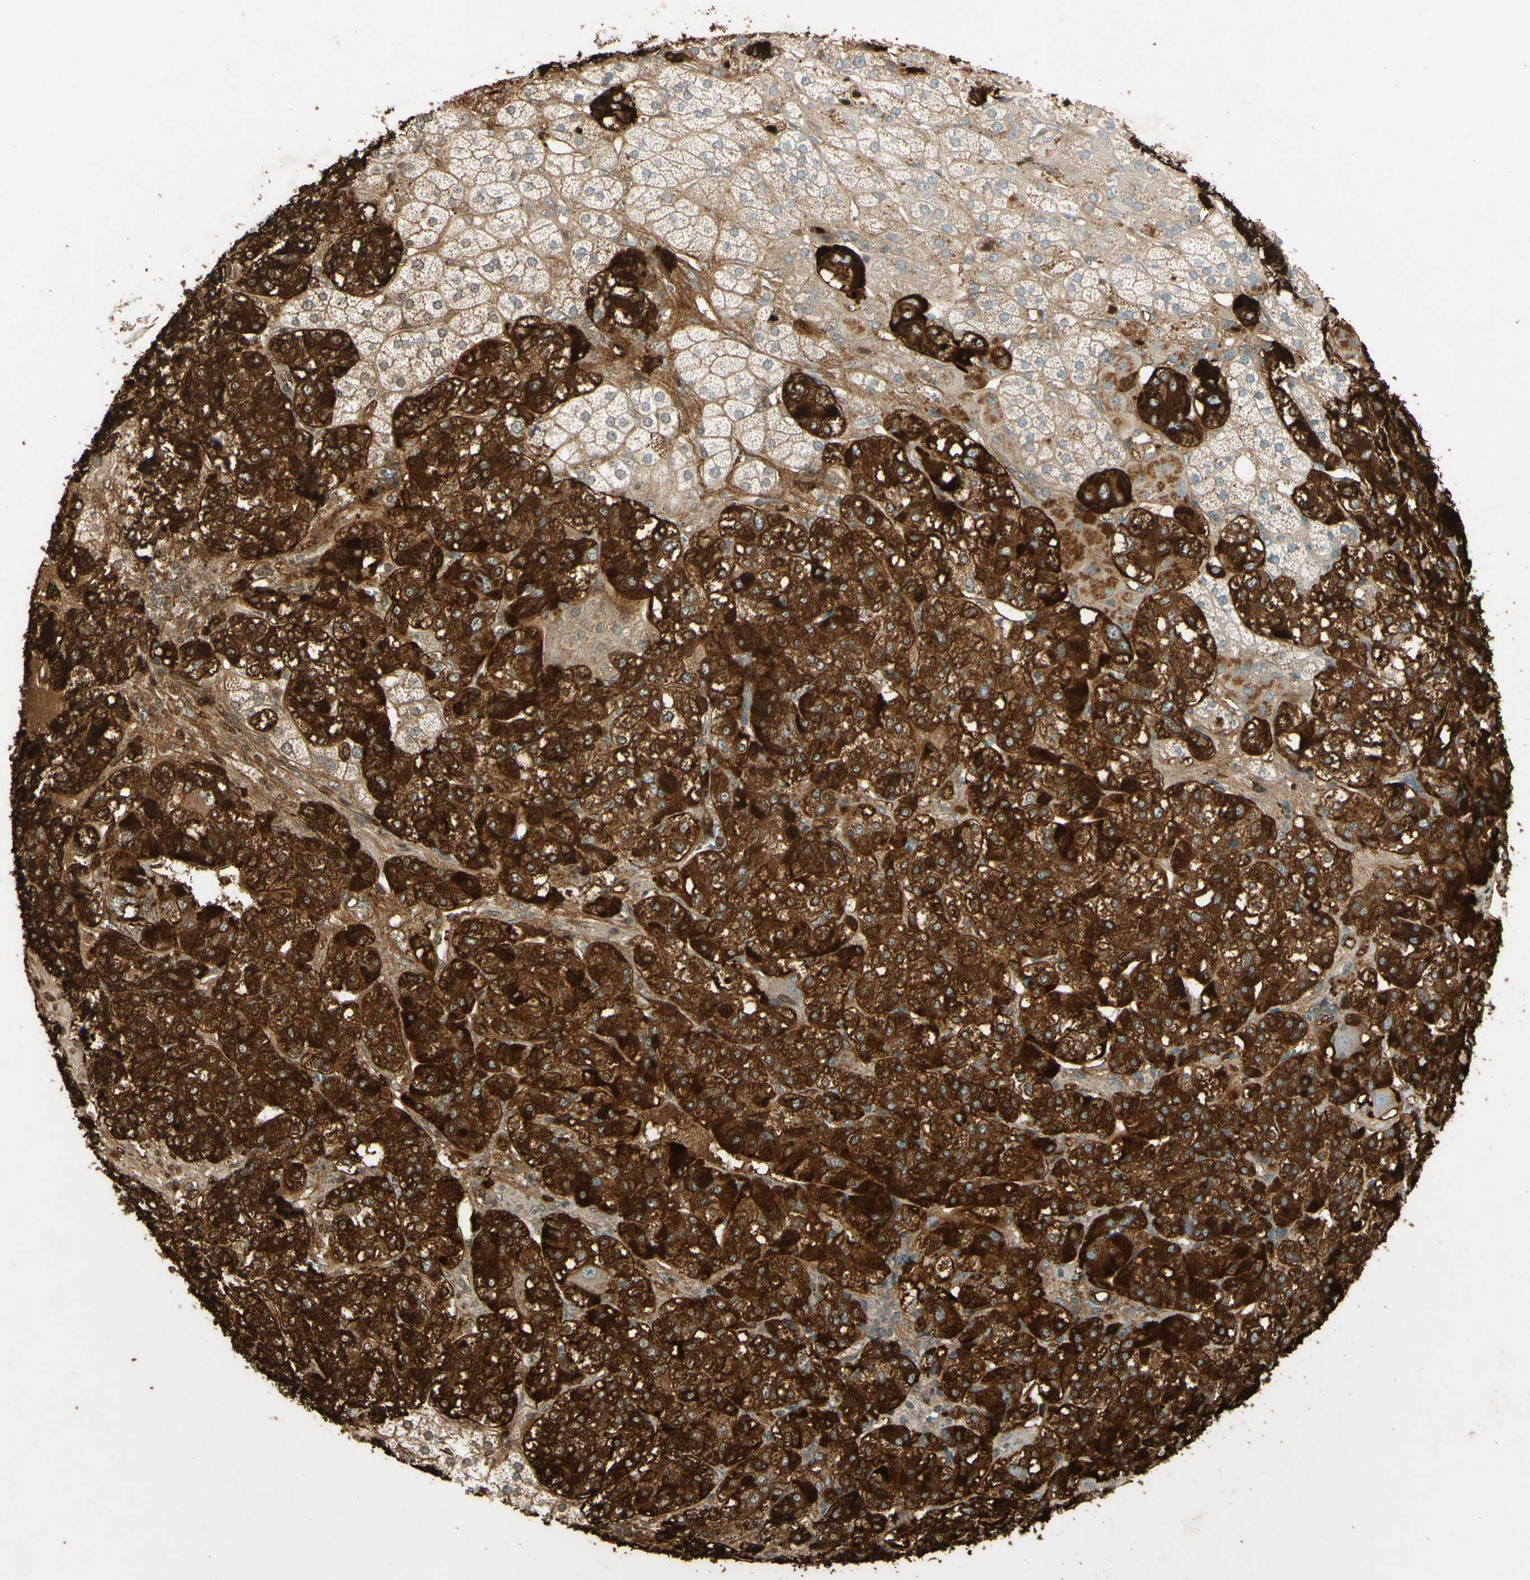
{"staining": {"intensity": "strong", "quantity": ">75%", "location": "cytoplasmic/membranous"}, "tissue": "adrenal gland", "cell_type": "Glandular cells", "image_type": "normal", "snomed": [{"axis": "morphology", "description": "Normal tissue, NOS"}, {"axis": "topography", "description": "Adrenal gland"}], "caption": "IHC photomicrograph of benign adrenal gland stained for a protein (brown), which exhibits high levels of strong cytoplasmic/membranous staining in about >75% of glandular cells.", "gene": "ADAM17", "patient": {"sex": "male", "age": 56}}